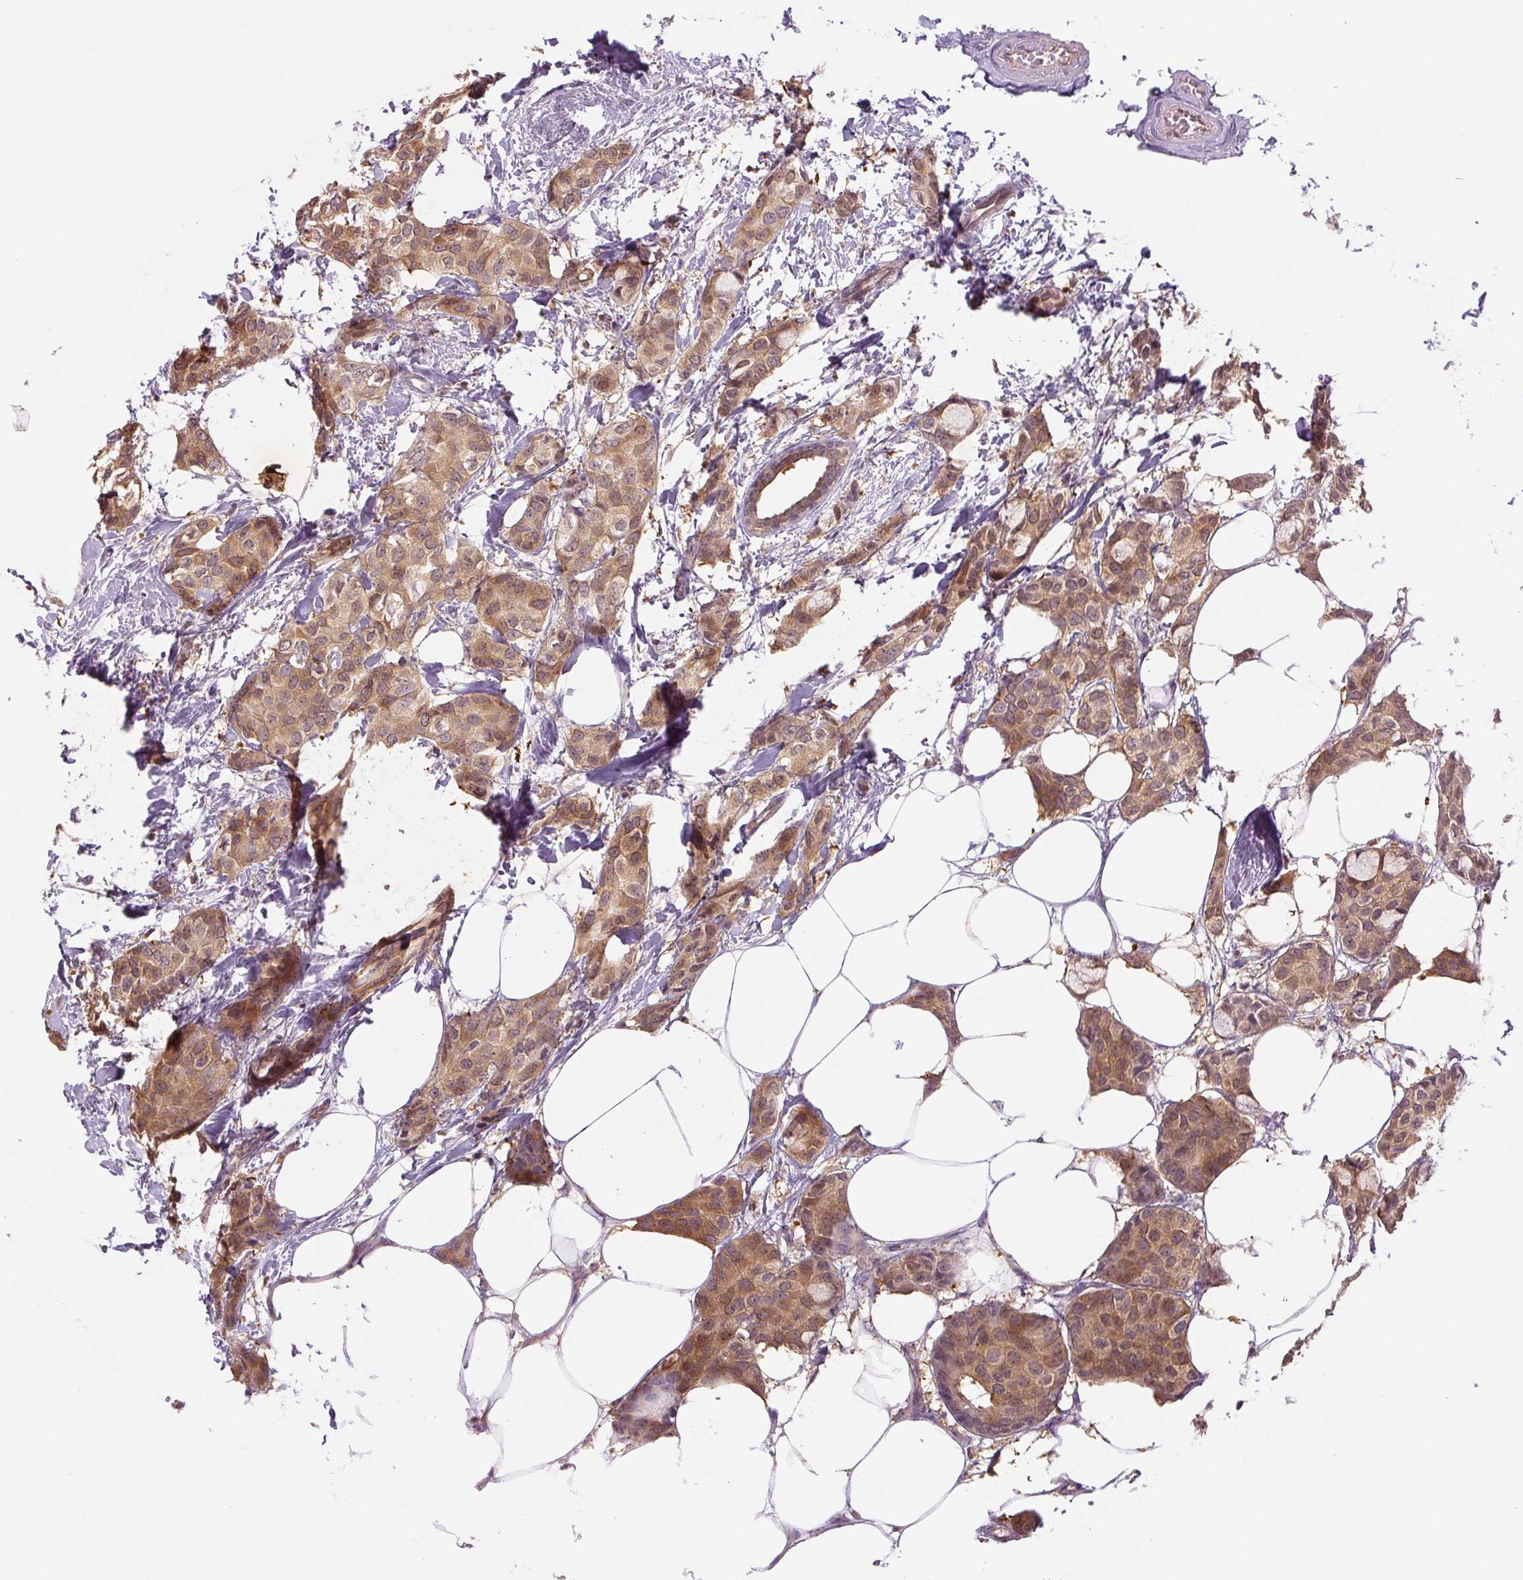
{"staining": {"intensity": "moderate", "quantity": ">75%", "location": "cytoplasmic/membranous"}, "tissue": "breast cancer", "cell_type": "Tumor cells", "image_type": "cancer", "snomed": [{"axis": "morphology", "description": "Duct carcinoma"}, {"axis": "topography", "description": "Breast"}], "caption": "Immunohistochemical staining of human breast cancer displays medium levels of moderate cytoplasmic/membranous expression in about >75% of tumor cells.", "gene": "SPSB2", "patient": {"sex": "female", "age": 73}}